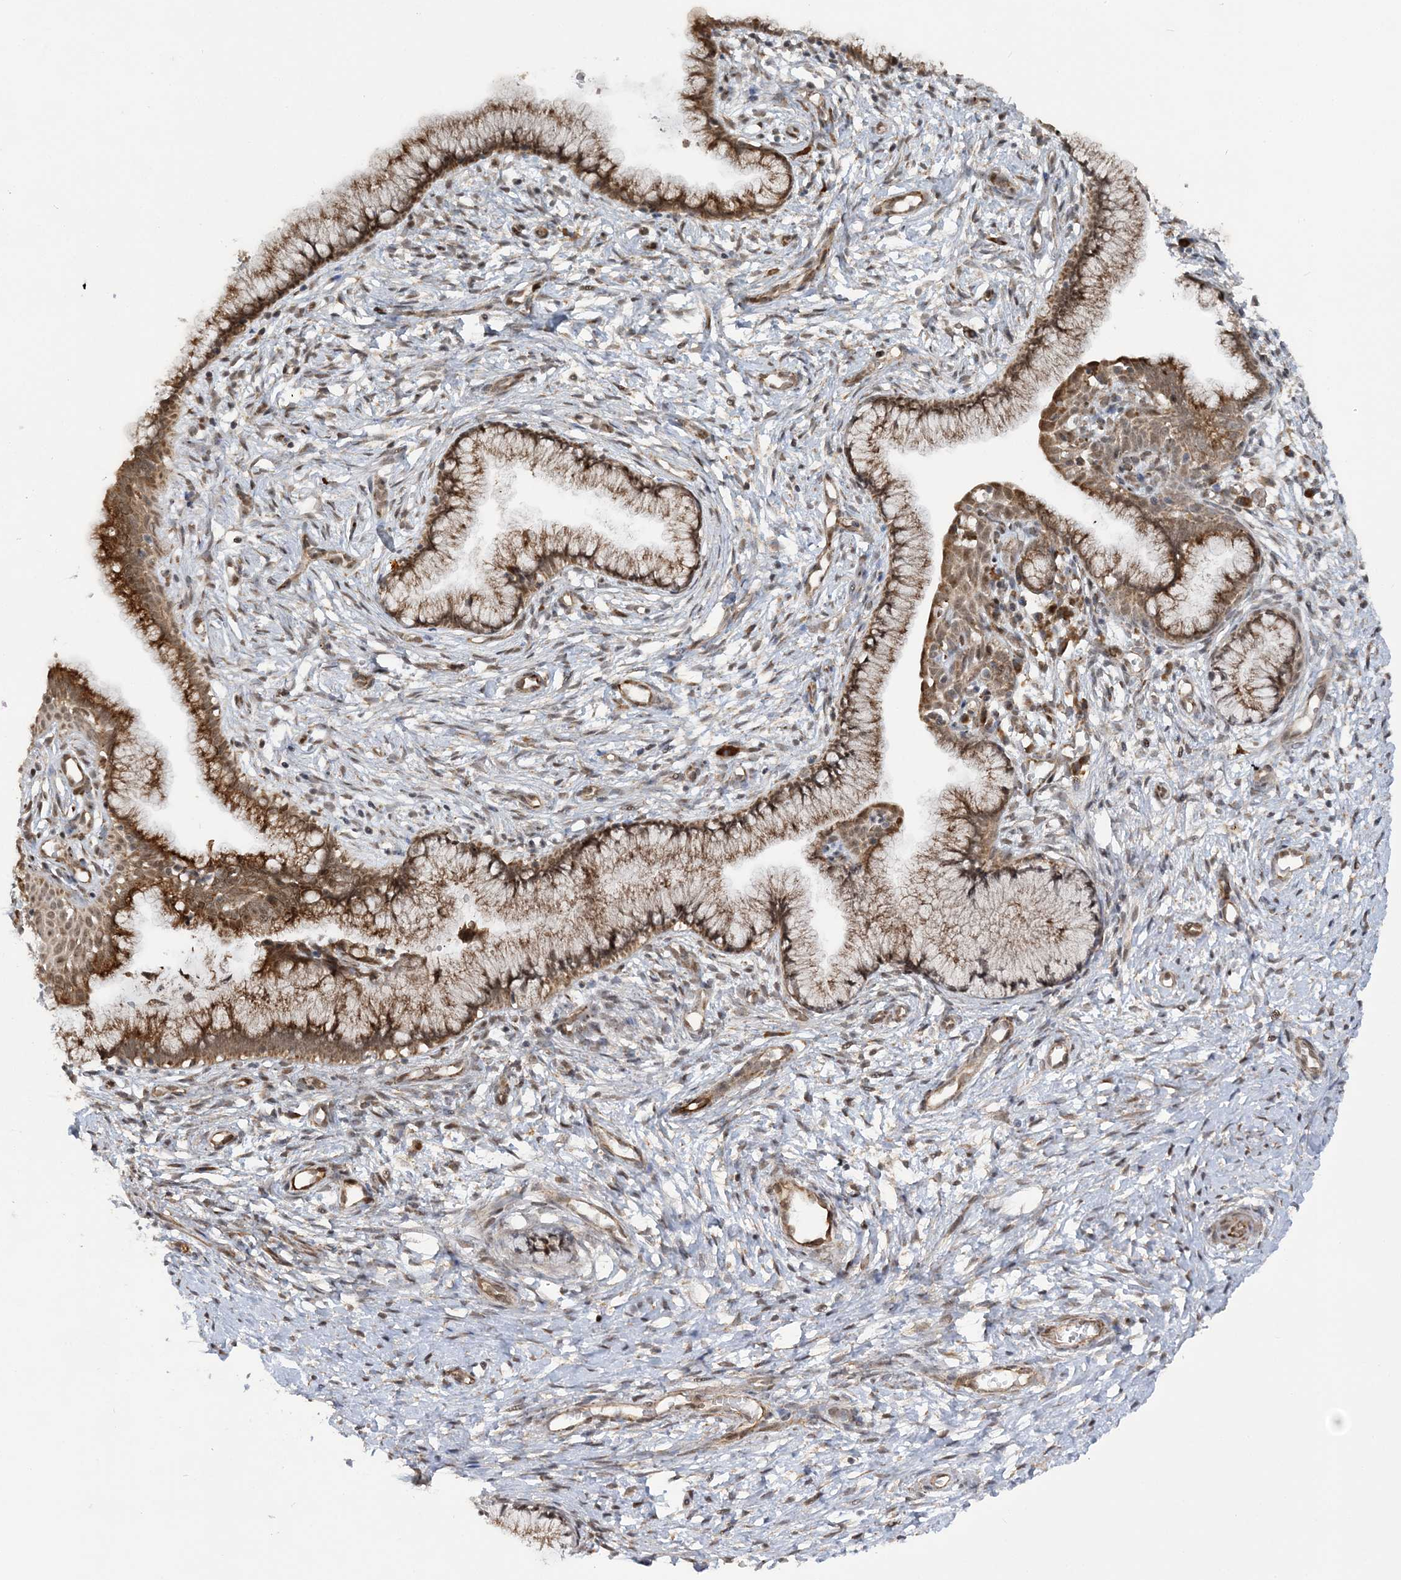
{"staining": {"intensity": "moderate", "quantity": ">75%", "location": "cytoplasmic/membranous,nuclear"}, "tissue": "cervix", "cell_type": "Glandular cells", "image_type": "normal", "snomed": [{"axis": "morphology", "description": "Normal tissue, NOS"}, {"axis": "topography", "description": "Cervix"}], "caption": "IHC of normal cervix displays medium levels of moderate cytoplasmic/membranous,nuclear staining in about >75% of glandular cells.", "gene": "MRPL47", "patient": {"sex": "female", "age": 36}}